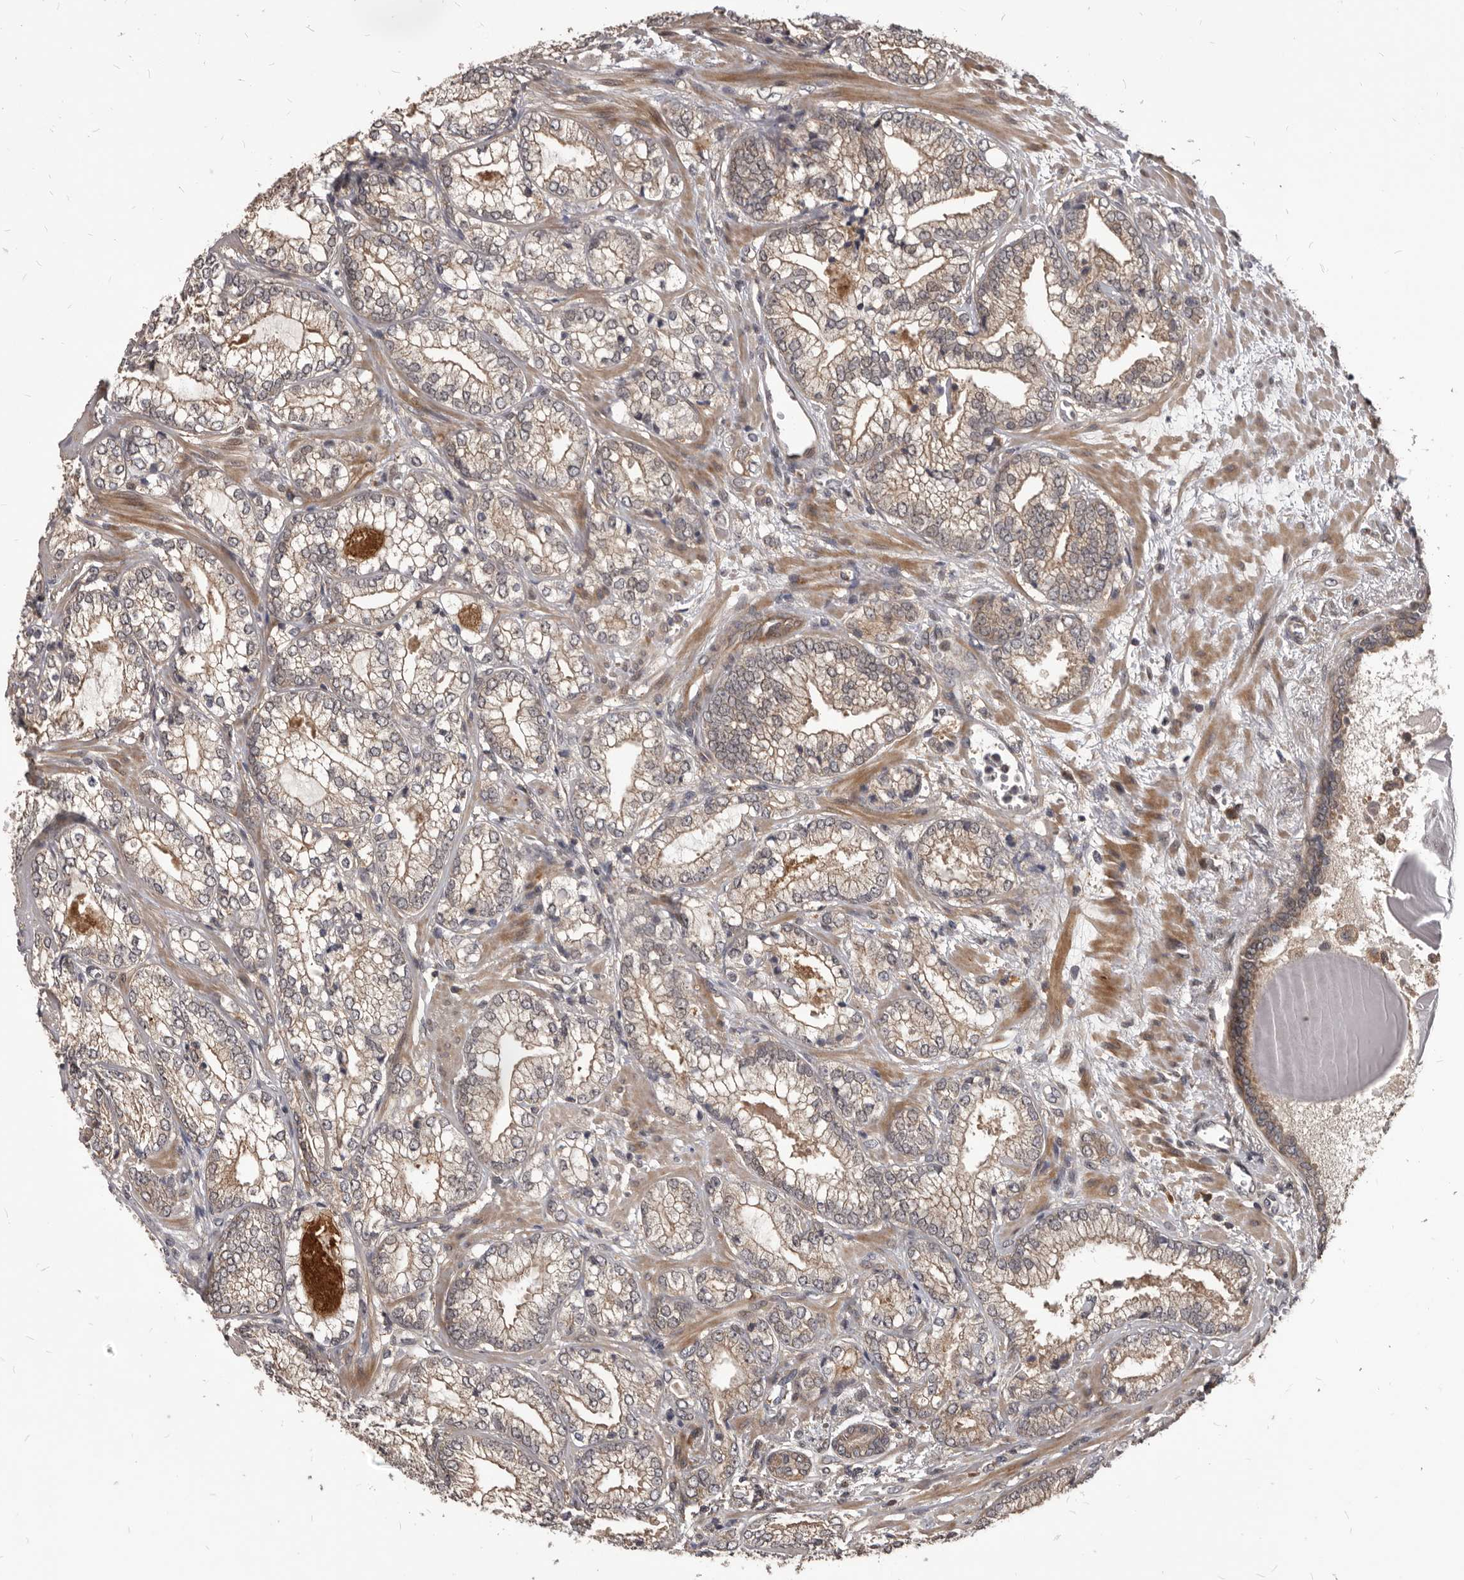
{"staining": {"intensity": "weak", "quantity": ">75%", "location": "cytoplasmic/membranous"}, "tissue": "prostate cancer", "cell_type": "Tumor cells", "image_type": "cancer", "snomed": [{"axis": "morphology", "description": "Normal morphology"}, {"axis": "morphology", "description": "Adenocarcinoma, Low grade"}, {"axis": "topography", "description": "Prostate"}], "caption": "IHC micrograph of human prostate cancer stained for a protein (brown), which reveals low levels of weak cytoplasmic/membranous positivity in about >75% of tumor cells.", "gene": "GABPB2", "patient": {"sex": "male", "age": 72}}